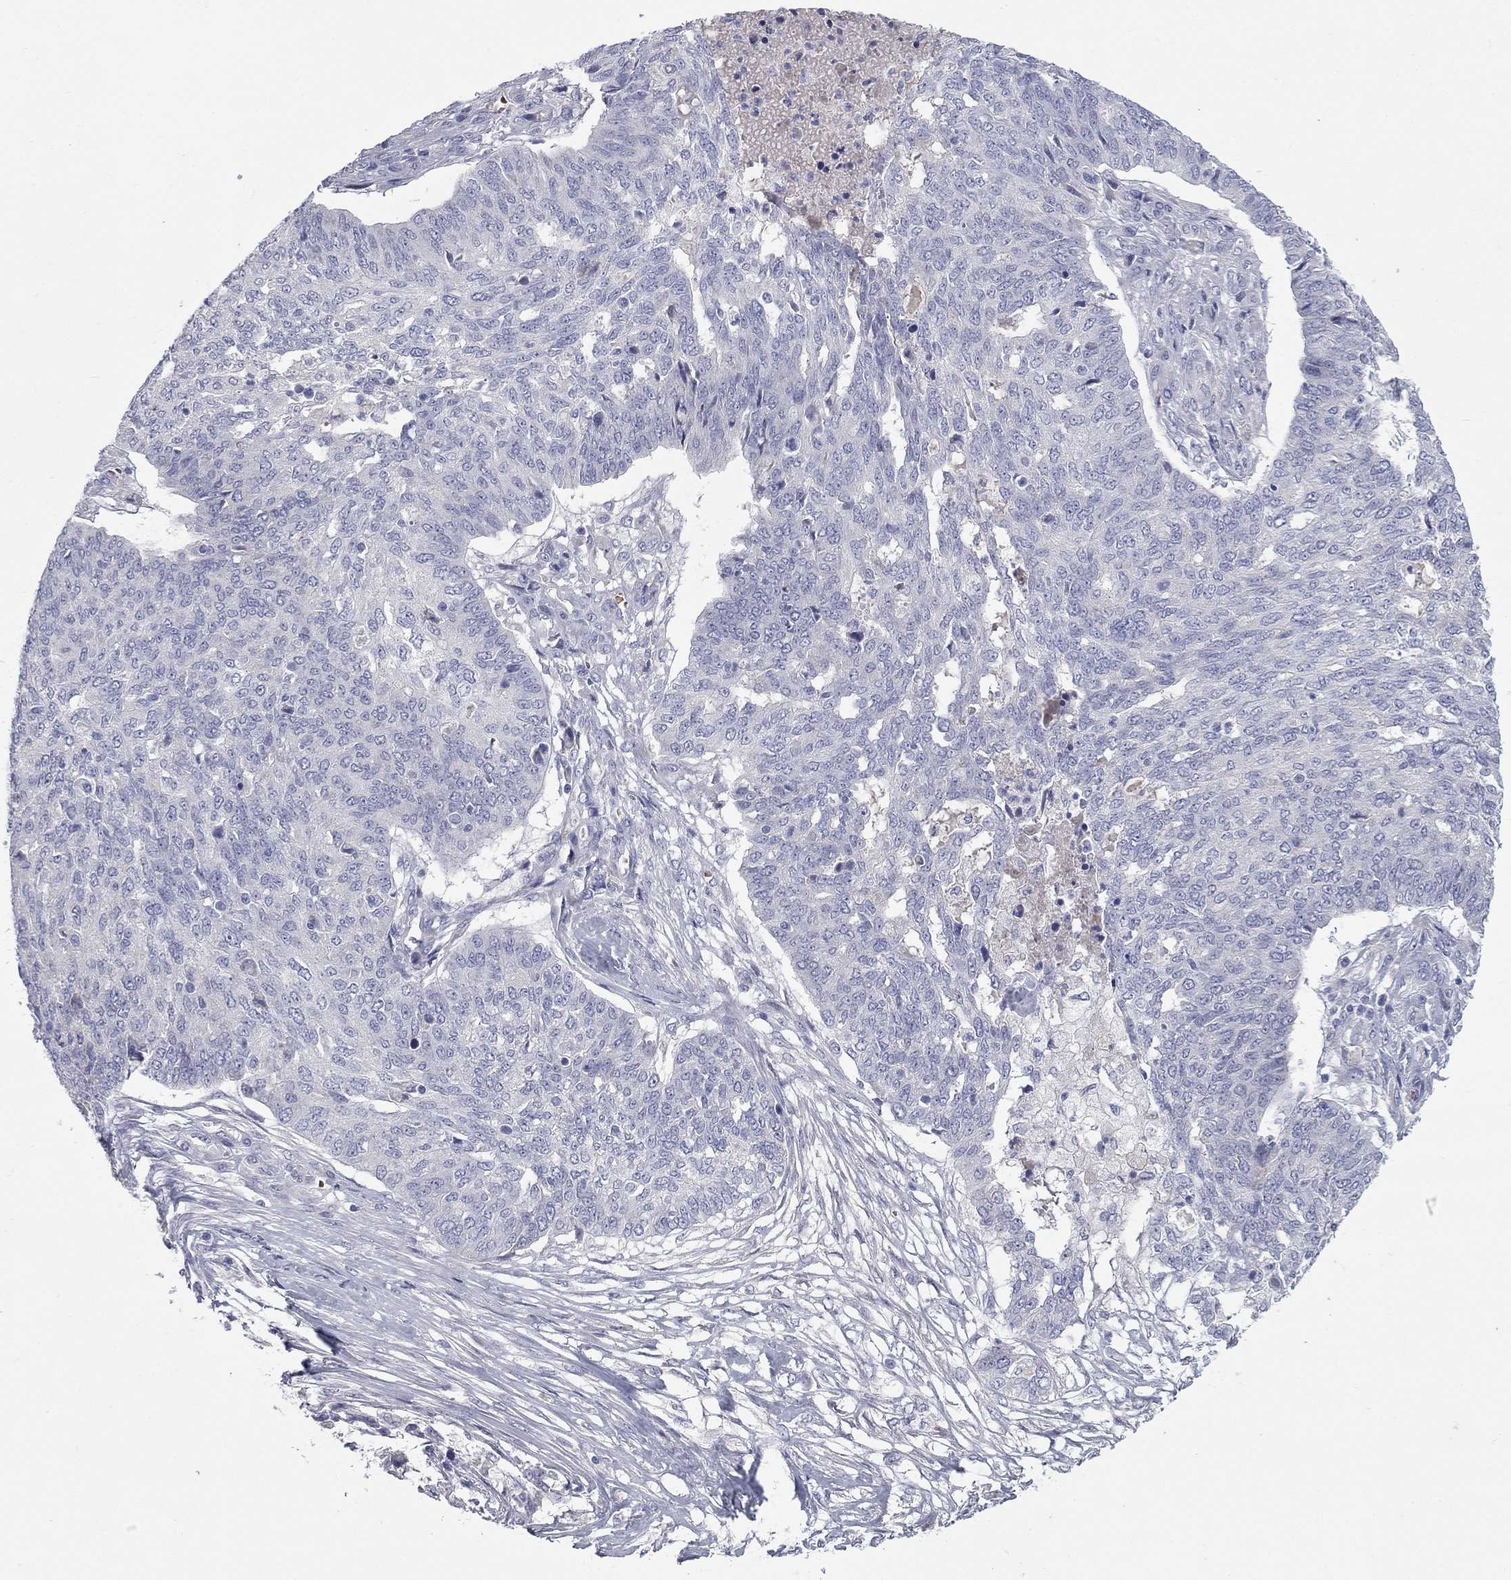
{"staining": {"intensity": "negative", "quantity": "none", "location": "none"}, "tissue": "ovarian cancer", "cell_type": "Tumor cells", "image_type": "cancer", "snomed": [{"axis": "morphology", "description": "Cystadenocarcinoma, serous, NOS"}, {"axis": "topography", "description": "Ovary"}], "caption": "High power microscopy histopathology image of an immunohistochemistry (IHC) image of ovarian cancer, revealing no significant expression in tumor cells.", "gene": "UNC119B", "patient": {"sex": "female", "age": 67}}